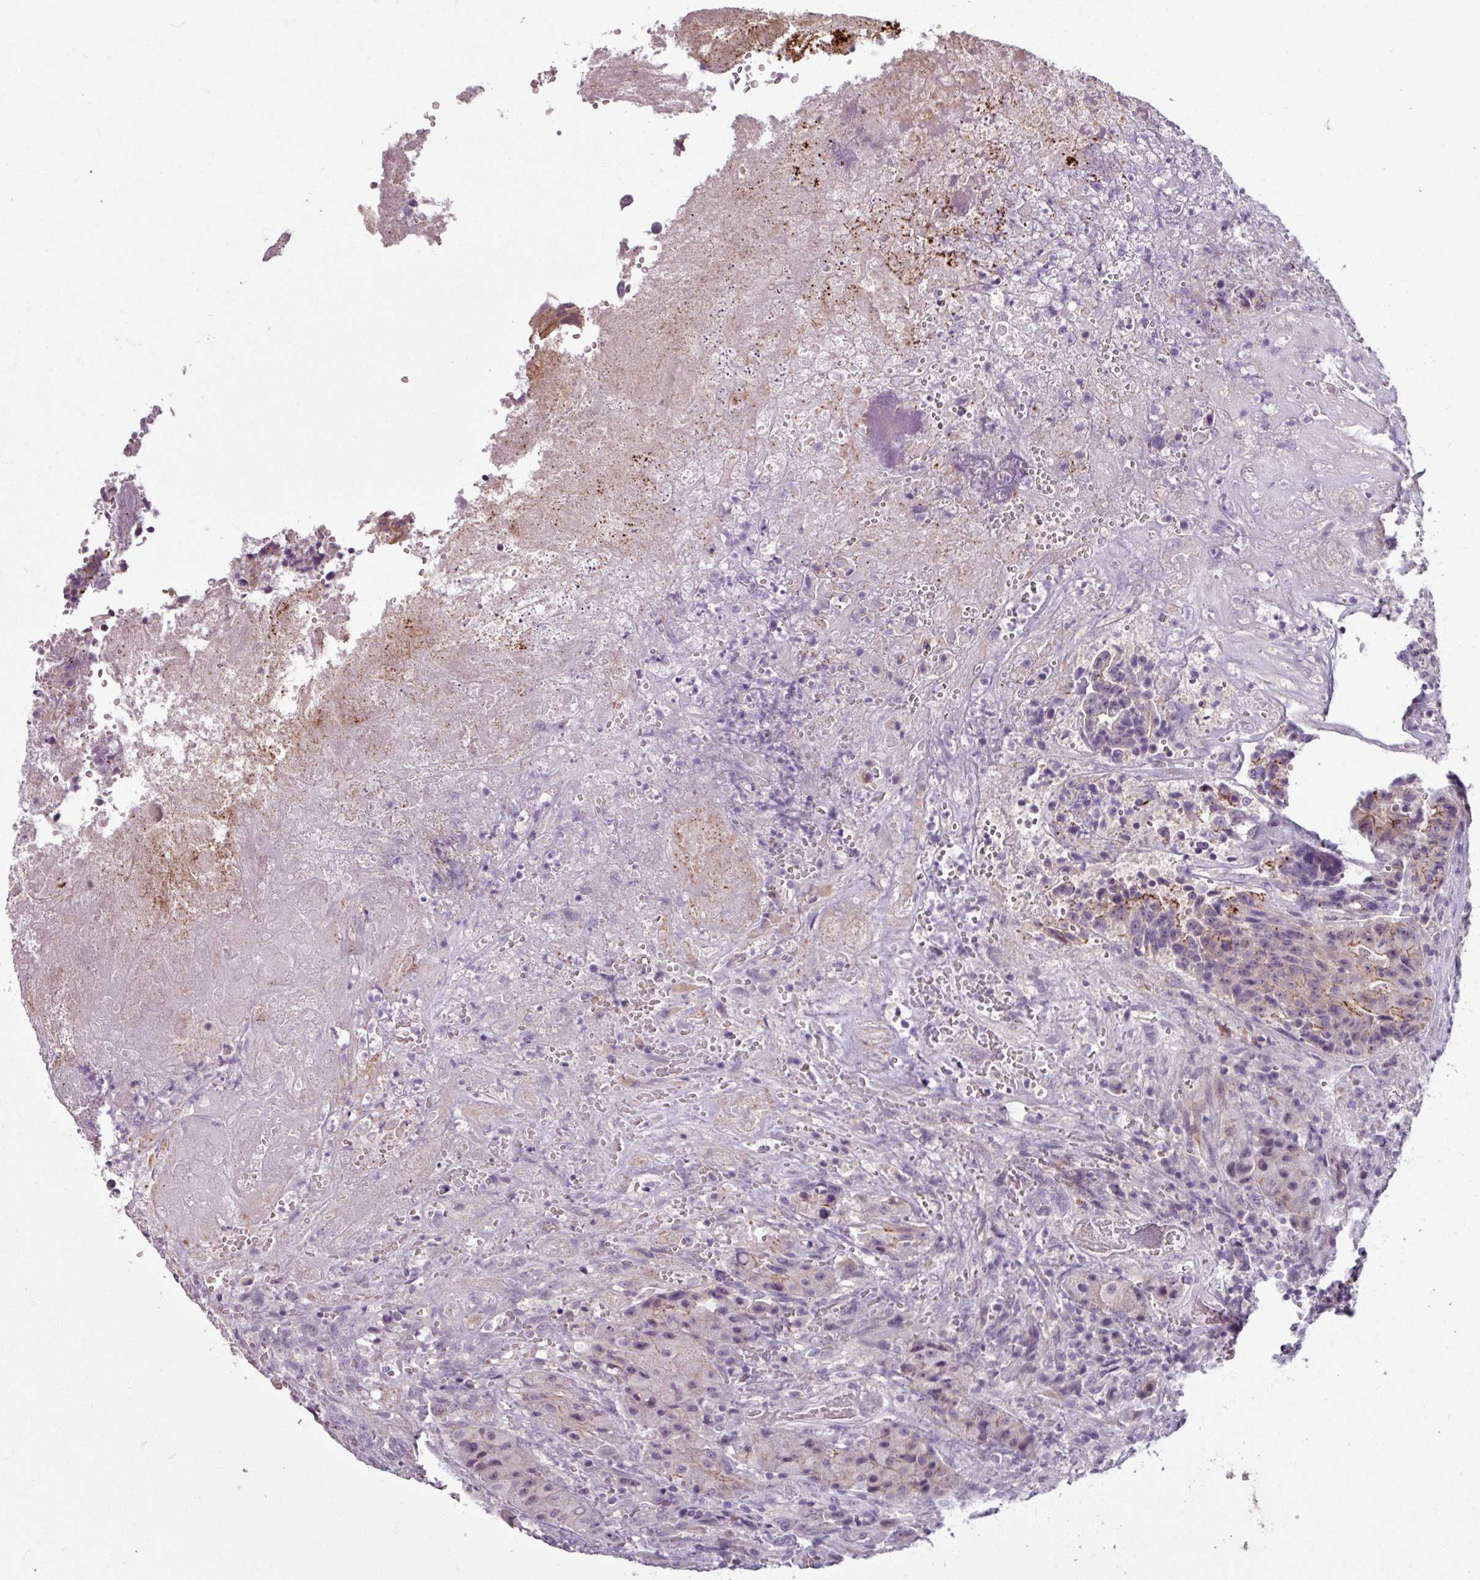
{"staining": {"intensity": "negative", "quantity": "none", "location": "none"}, "tissue": "colorectal cancer", "cell_type": "Tumor cells", "image_type": "cancer", "snomed": [{"axis": "morphology", "description": "Adenocarcinoma, NOS"}, {"axis": "topography", "description": "Rectum"}], "caption": "Colorectal cancer was stained to show a protein in brown. There is no significant positivity in tumor cells. The staining was performed using DAB (3,3'-diaminobenzidine) to visualize the protein expression in brown, while the nuclei were stained in blue with hematoxylin (Magnification: 20x).", "gene": "PNMA6A", "patient": {"sex": "male", "age": 69}}